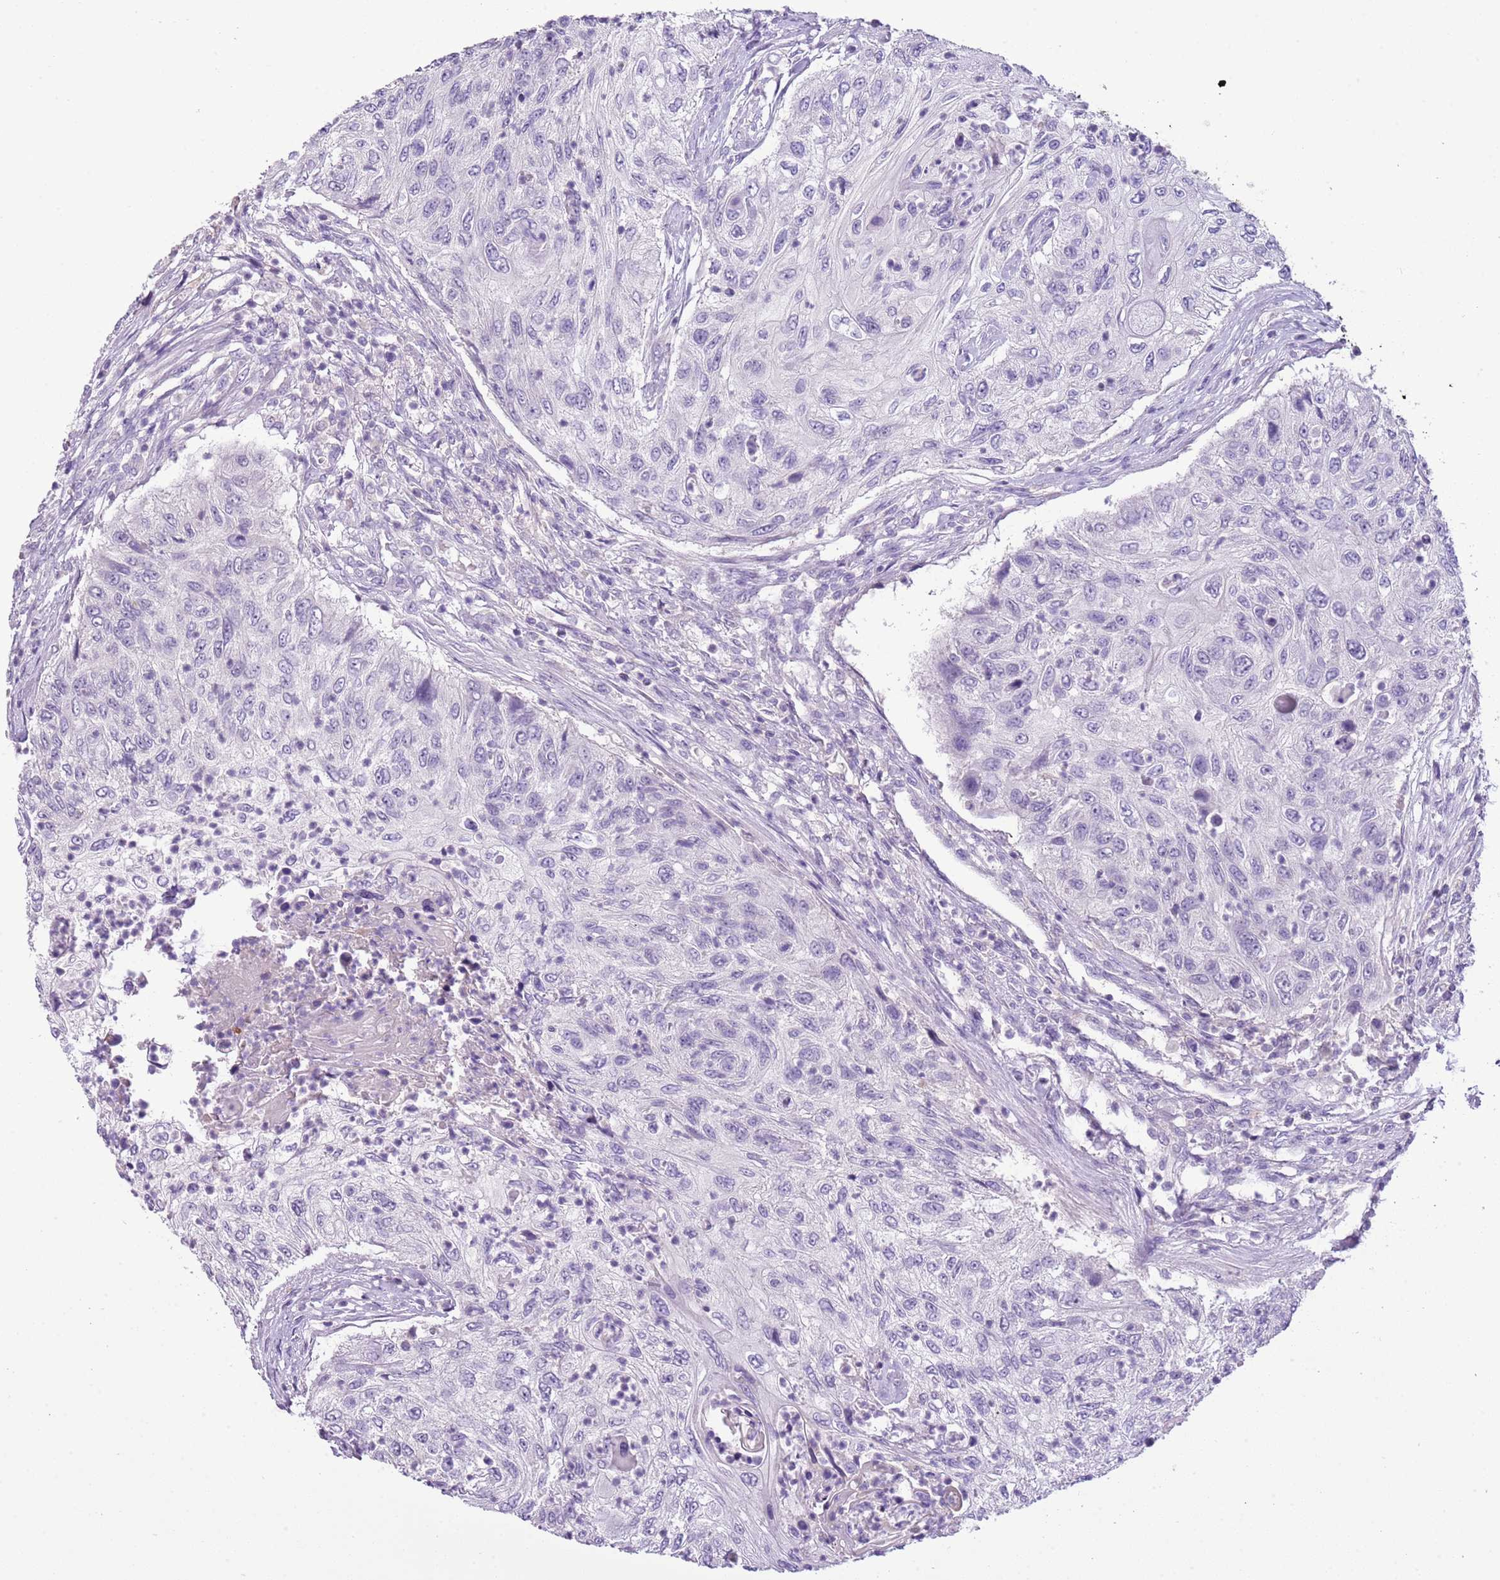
{"staining": {"intensity": "negative", "quantity": "none", "location": "none"}, "tissue": "urothelial cancer", "cell_type": "Tumor cells", "image_type": "cancer", "snomed": [{"axis": "morphology", "description": "Urothelial carcinoma, High grade"}, {"axis": "topography", "description": "Urinary bladder"}], "caption": "IHC photomicrograph of neoplastic tissue: urothelial cancer stained with DAB shows no significant protein staining in tumor cells.", "gene": "SCAMP5", "patient": {"sex": "female", "age": 60}}